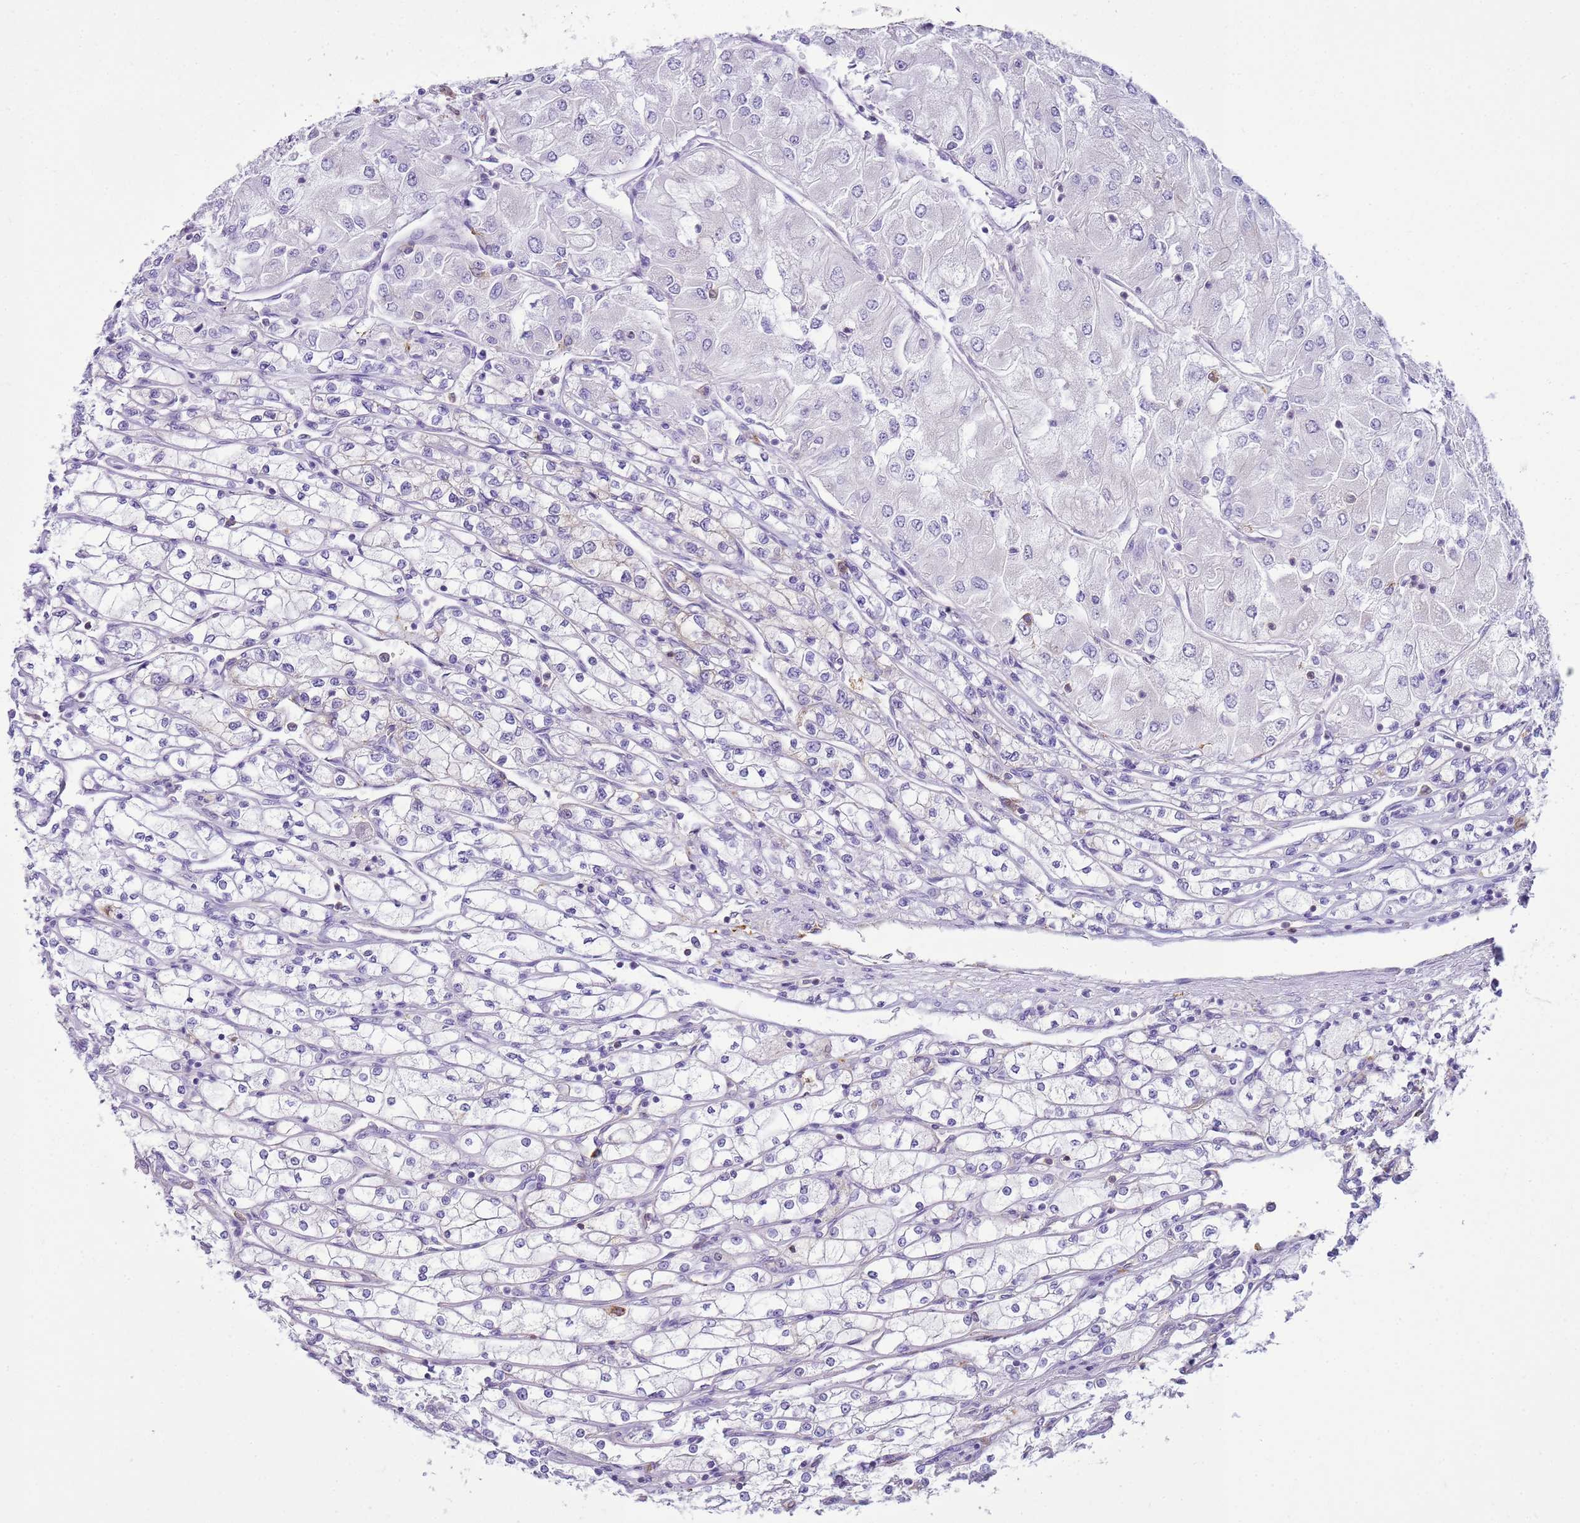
{"staining": {"intensity": "negative", "quantity": "none", "location": "none"}, "tissue": "renal cancer", "cell_type": "Tumor cells", "image_type": "cancer", "snomed": [{"axis": "morphology", "description": "Adenocarcinoma, NOS"}, {"axis": "topography", "description": "Kidney"}], "caption": "Immunohistochemical staining of human renal adenocarcinoma exhibits no significant staining in tumor cells. (Stains: DAB (3,3'-diaminobenzidine) immunohistochemistry (IHC) with hematoxylin counter stain, Microscopy: brightfield microscopy at high magnification).", "gene": "SNX21", "patient": {"sex": "male", "age": 80}}